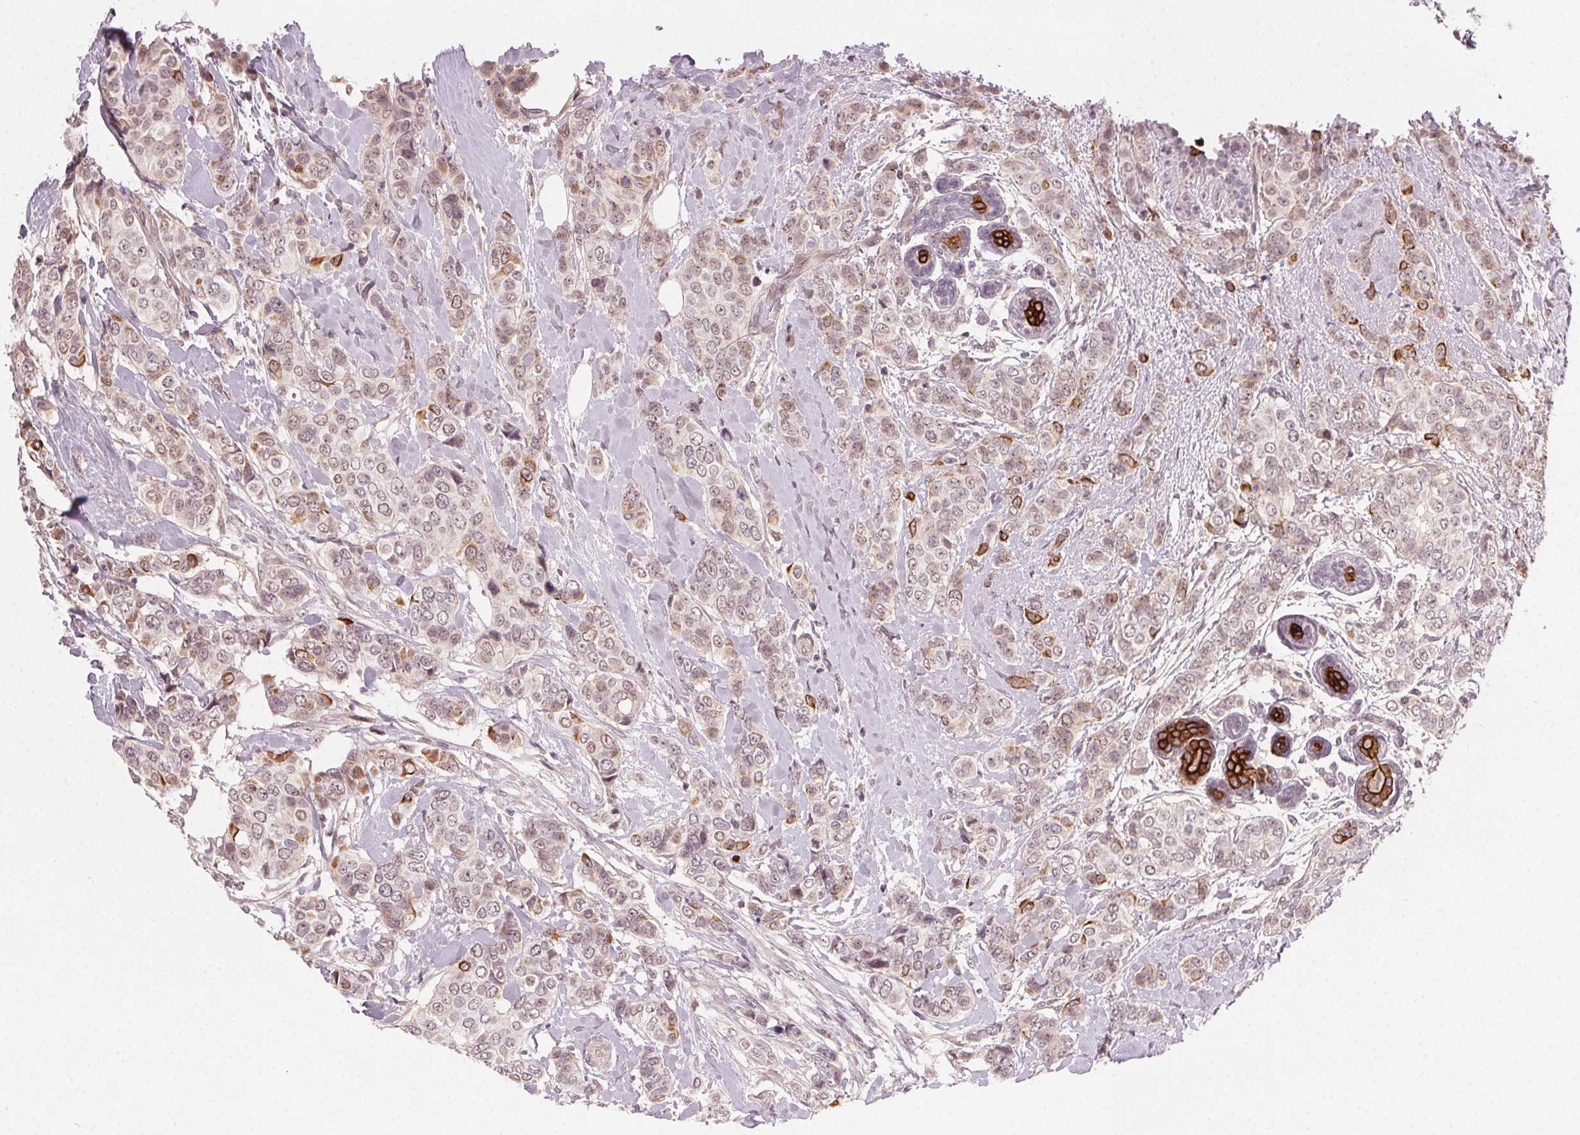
{"staining": {"intensity": "moderate", "quantity": "25%-75%", "location": "cytoplasmic/membranous,nuclear"}, "tissue": "breast cancer", "cell_type": "Tumor cells", "image_type": "cancer", "snomed": [{"axis": "morphology", "description": "Lobular carcinoma"}, {"axis": "topography", "description": "Breast"}], "caption": "Lobular carcinoma (breast) tissue demonstrates moderate cytoplasmic/membranous and nuclear staining in about 25%-75% of tumor cells", "gene": "TUB", "patient": {"sex": "female", "age": 51}}